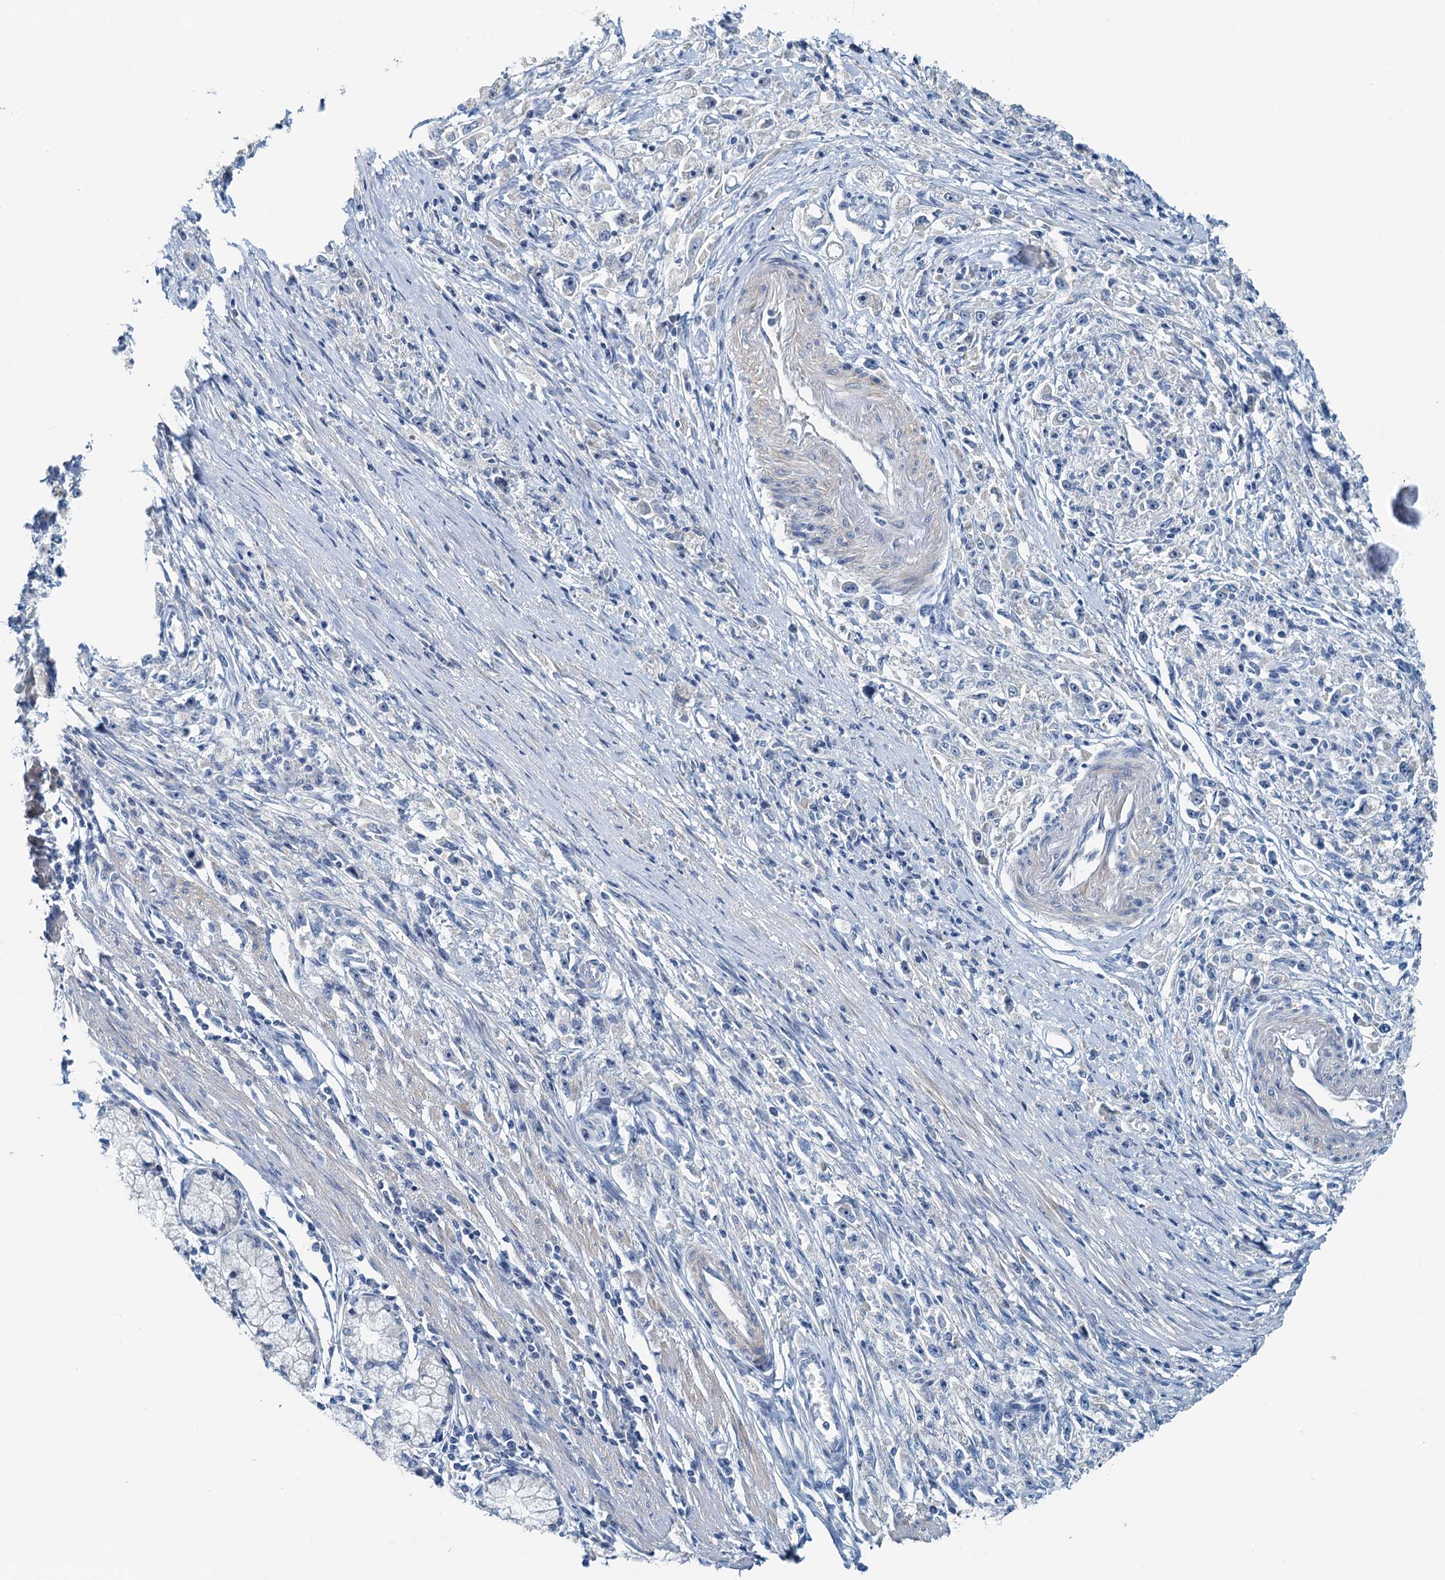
{"staining": {"intensity": "negative", "quantity": "none", "location": "none"}, "tissue": "stomach cancer", "cell_type": "Tumor cells", "image_type": "cancer", "snomed": [{"axis": "morphology", "description": "Adenocarcinoma, NOS"}, {"axis": "topography", "description": "Stomach"}], "caption": "DAB (3,3'-diaminobenzidine) immunohistochemical staining of human stomach adenocarcinoma demonstrates no significant staining in tumor cells. Nuclei are stained in blue.", "gene": "DTD1", "patient": {"sex": "female", "age": 59}}